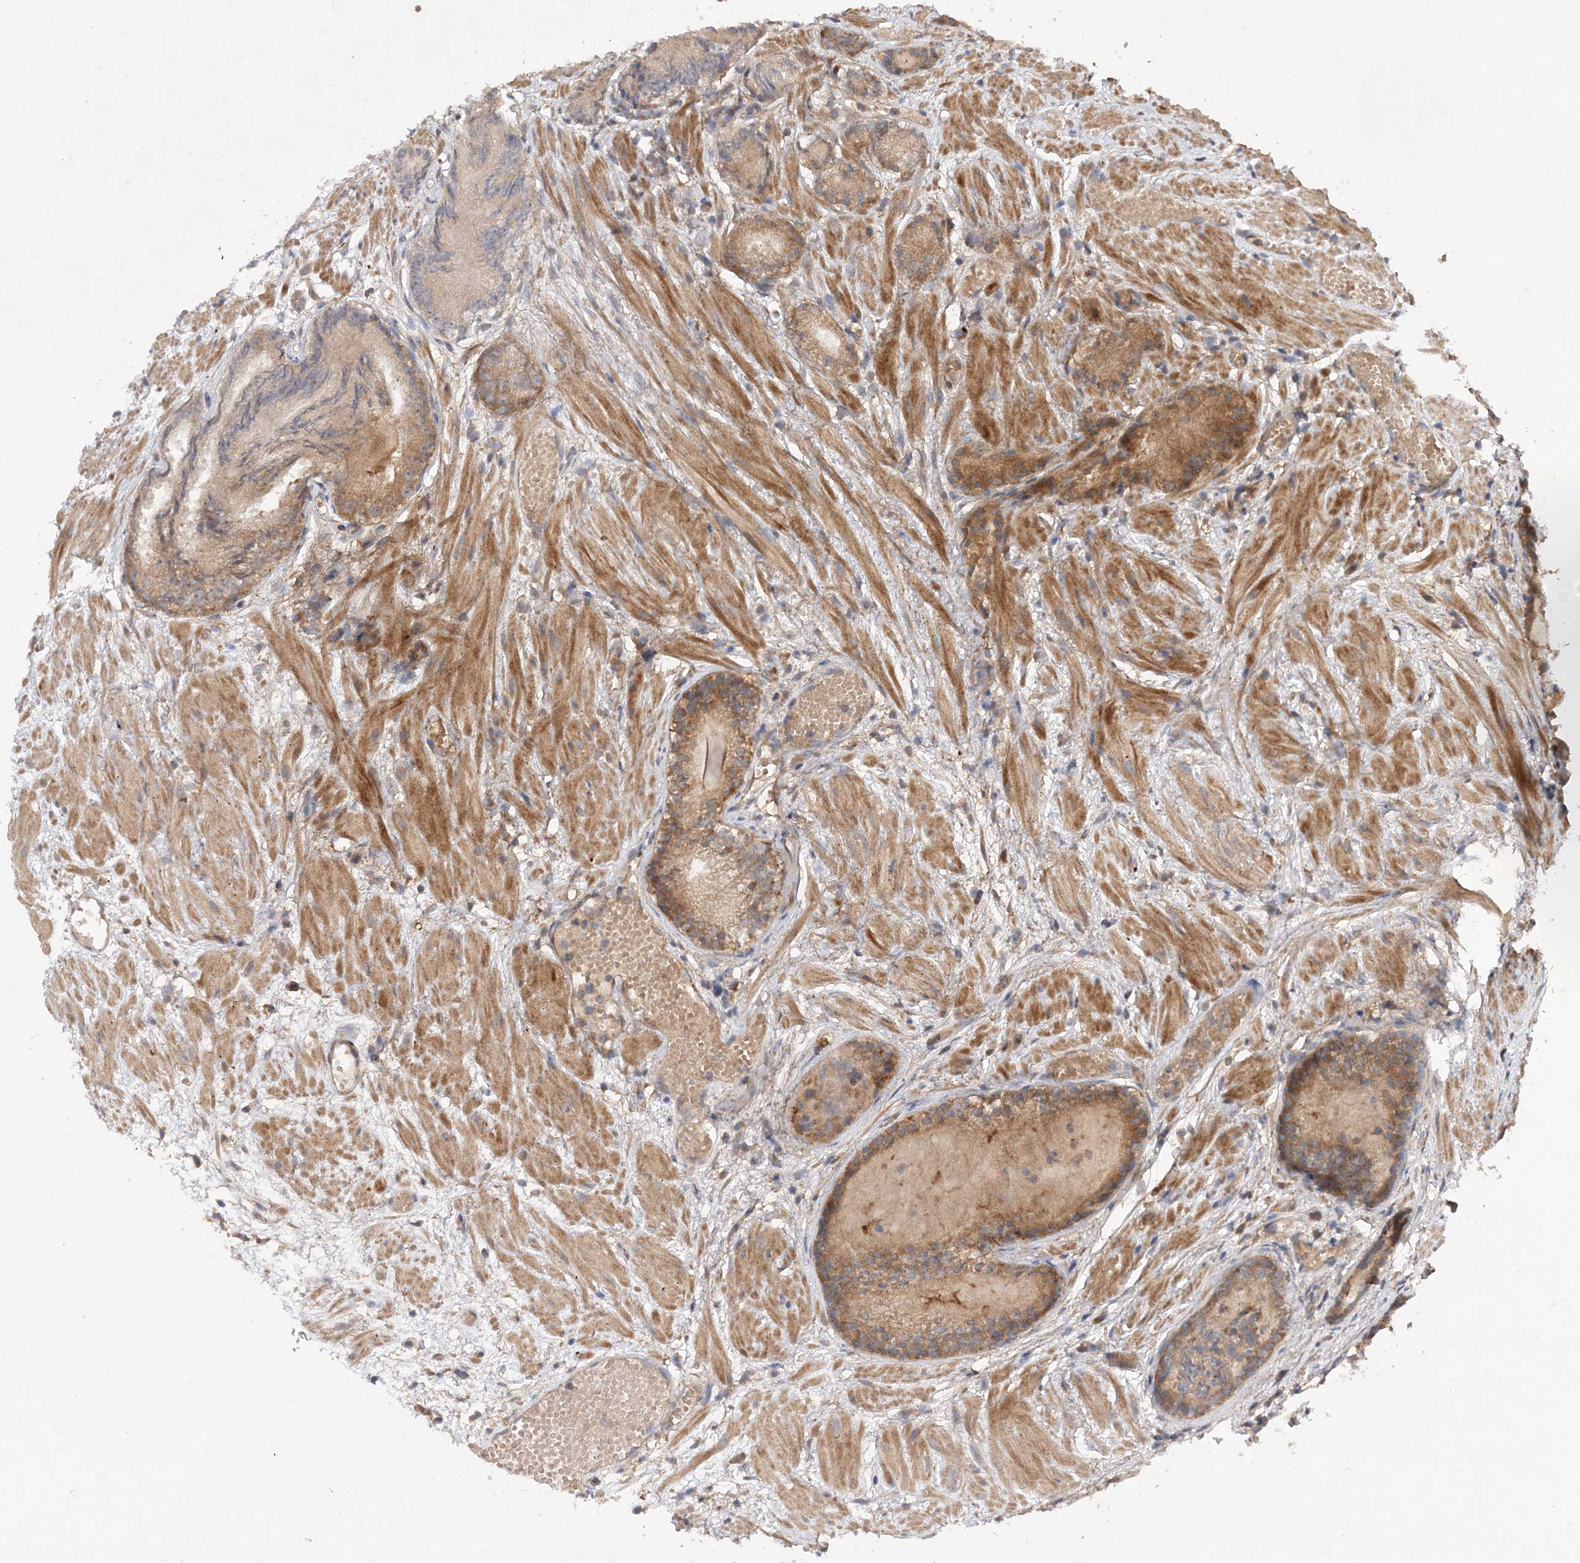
{"staining": {"intensity": "moderate", "quantity": ">75%", "location": "cytoplasmic/membranous"}, "tissue": "prostate cancer", "cell_type": "Tumor cells", "image_type": "cancer", "snomed": [{"axis": "morphology", "description": "Adenocarcinoma, Low grade"}, {"axis": "topography", "description": "Prostate"}], "caption": "Protein expression analysis of human prostate cancer reveals moderate cytoplasmic/membranous expression in about >75% of tumor cells. (Brightfield microscopy of DAB IHC at high magnification).", "gene": "TMEM9B", "patient": {"sex": "male", "age": 88}}